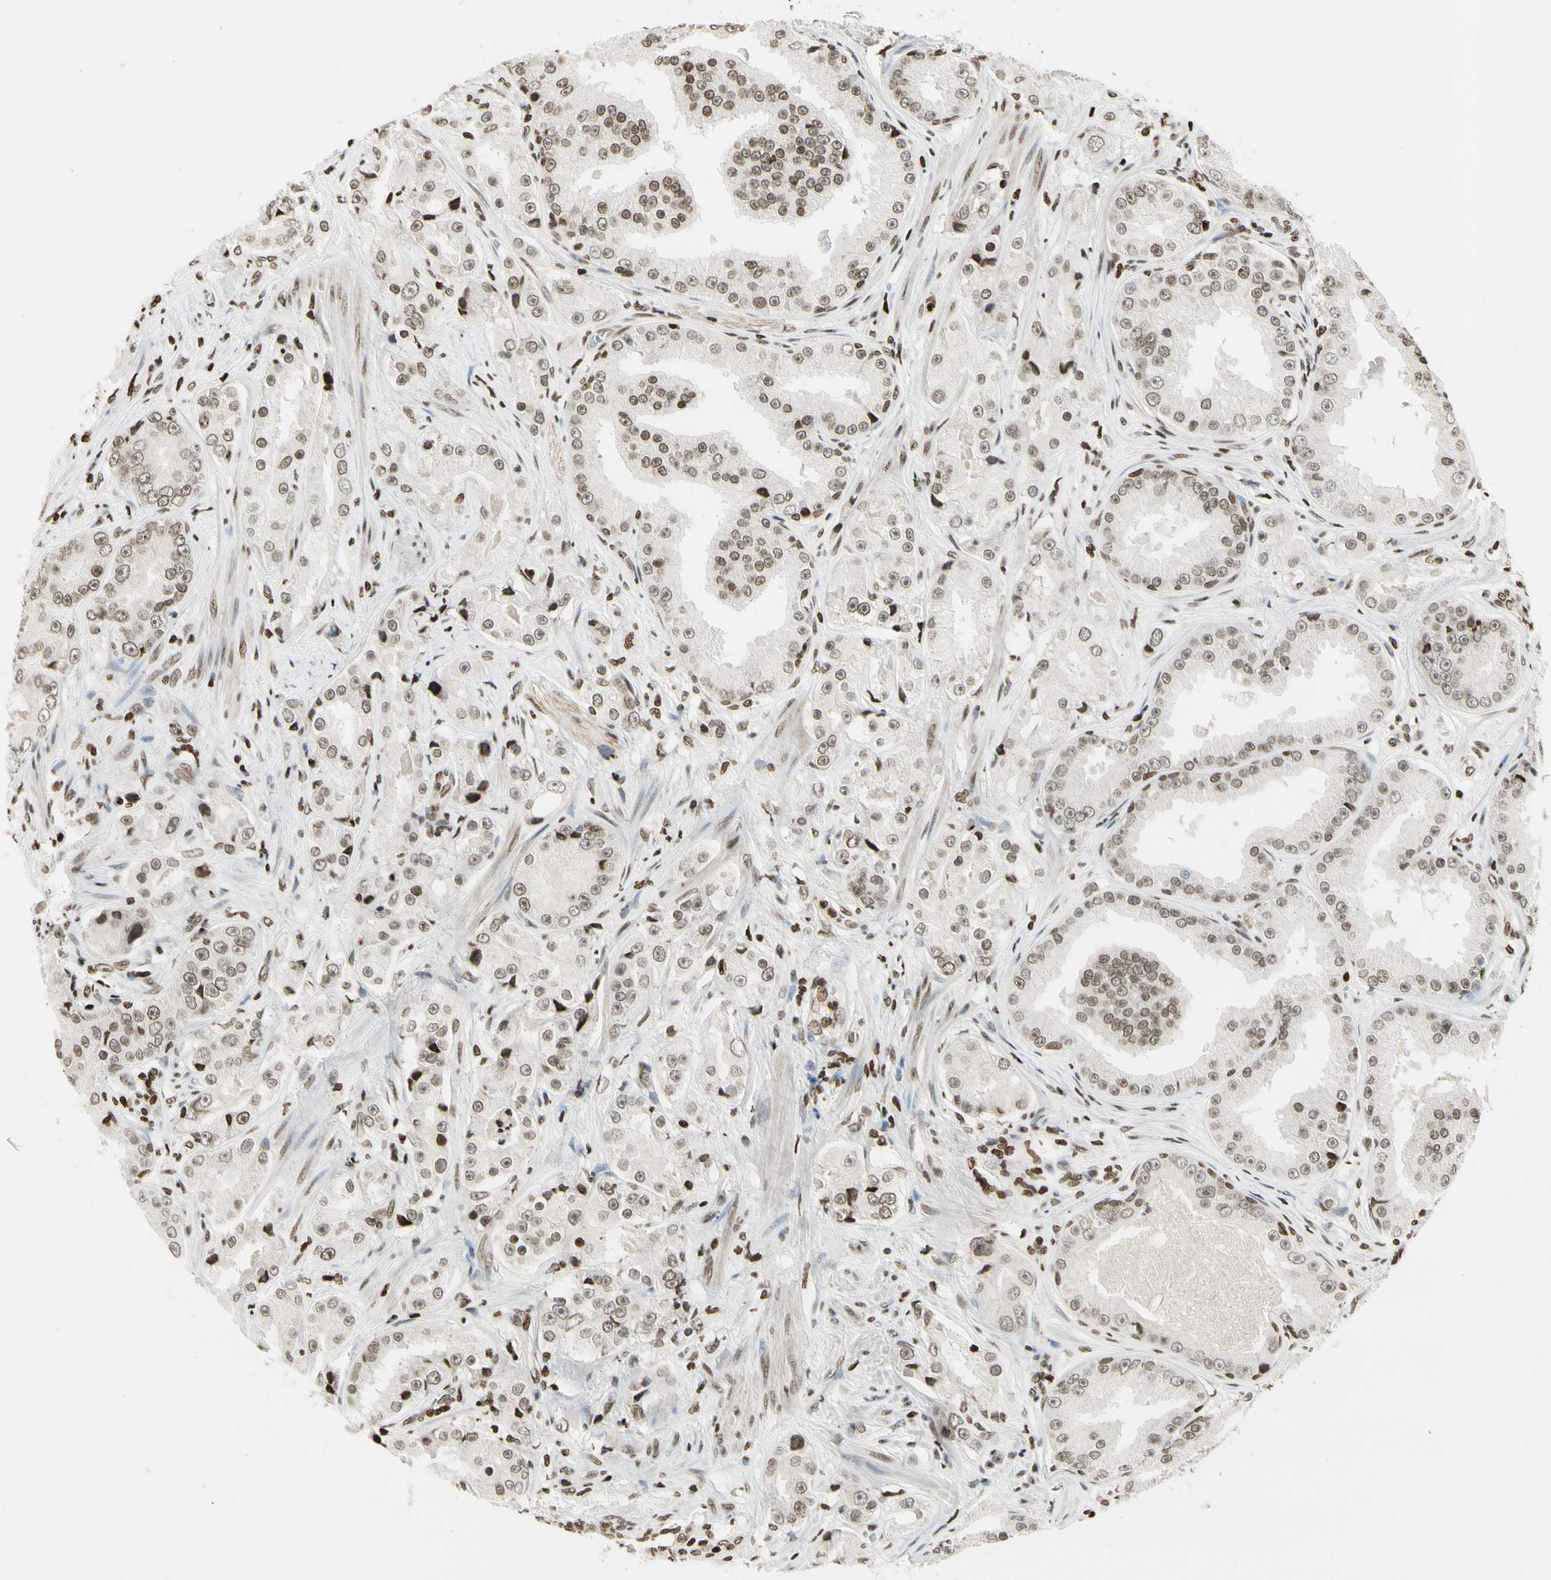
{"staining": {"intensity": "weak", "quantity": ">75%", "location": "nuclear"}, "tissue": "prostate cancer", "cell_type": "Tumor cells", "image_type": "cancer", "snomed": [{"axis": "morphology", "description": "Adenocarcinoma, High grade"}, {"axis": "topography", "description": "Prostate"}], "caption": "Weak nuclear expression for a protein is present in approximately >75% of tumor cells of prostate cancer using immunohistochemistry (IHC).", "gene": "RORA", "patient": {"sex": "male", "age": 73}}